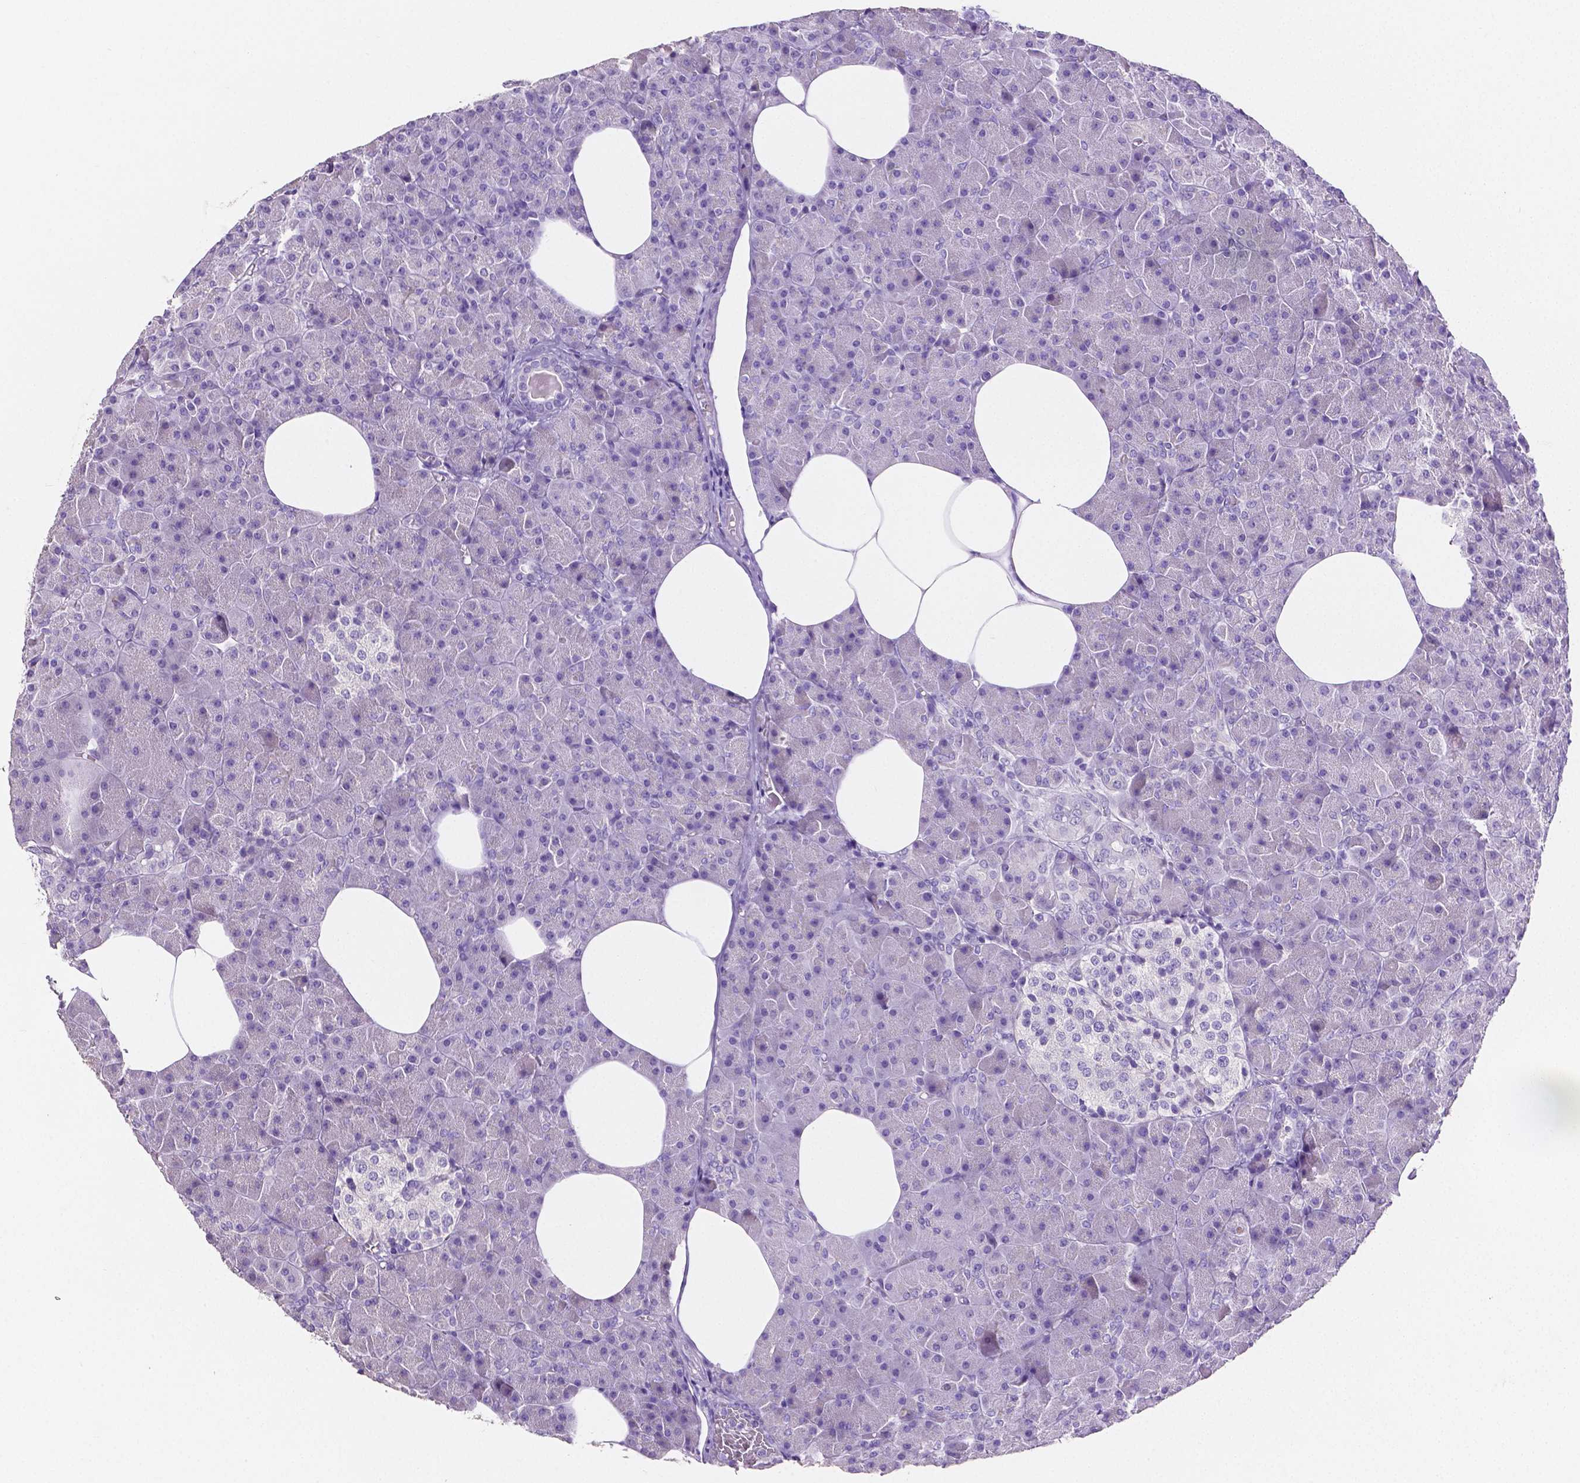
{"staining": {"intensity": "negative", "quantity": "none", "location": "none"}, "tissue": "pancreas", "cell_type": "Exocrine glandular cells", "image_type": "normal", "snomed": [{"axis": "morphology", "description": "Normal tissue, NOS"}, {"axis": "topography", "description": "Pancreas"}], "caption": "Protein analysis of normal pancreas reveals no significant expression in exocrine glandular cells.", "gene": "SLC22A2", "patient": {"sex": "female", "age": 45}}